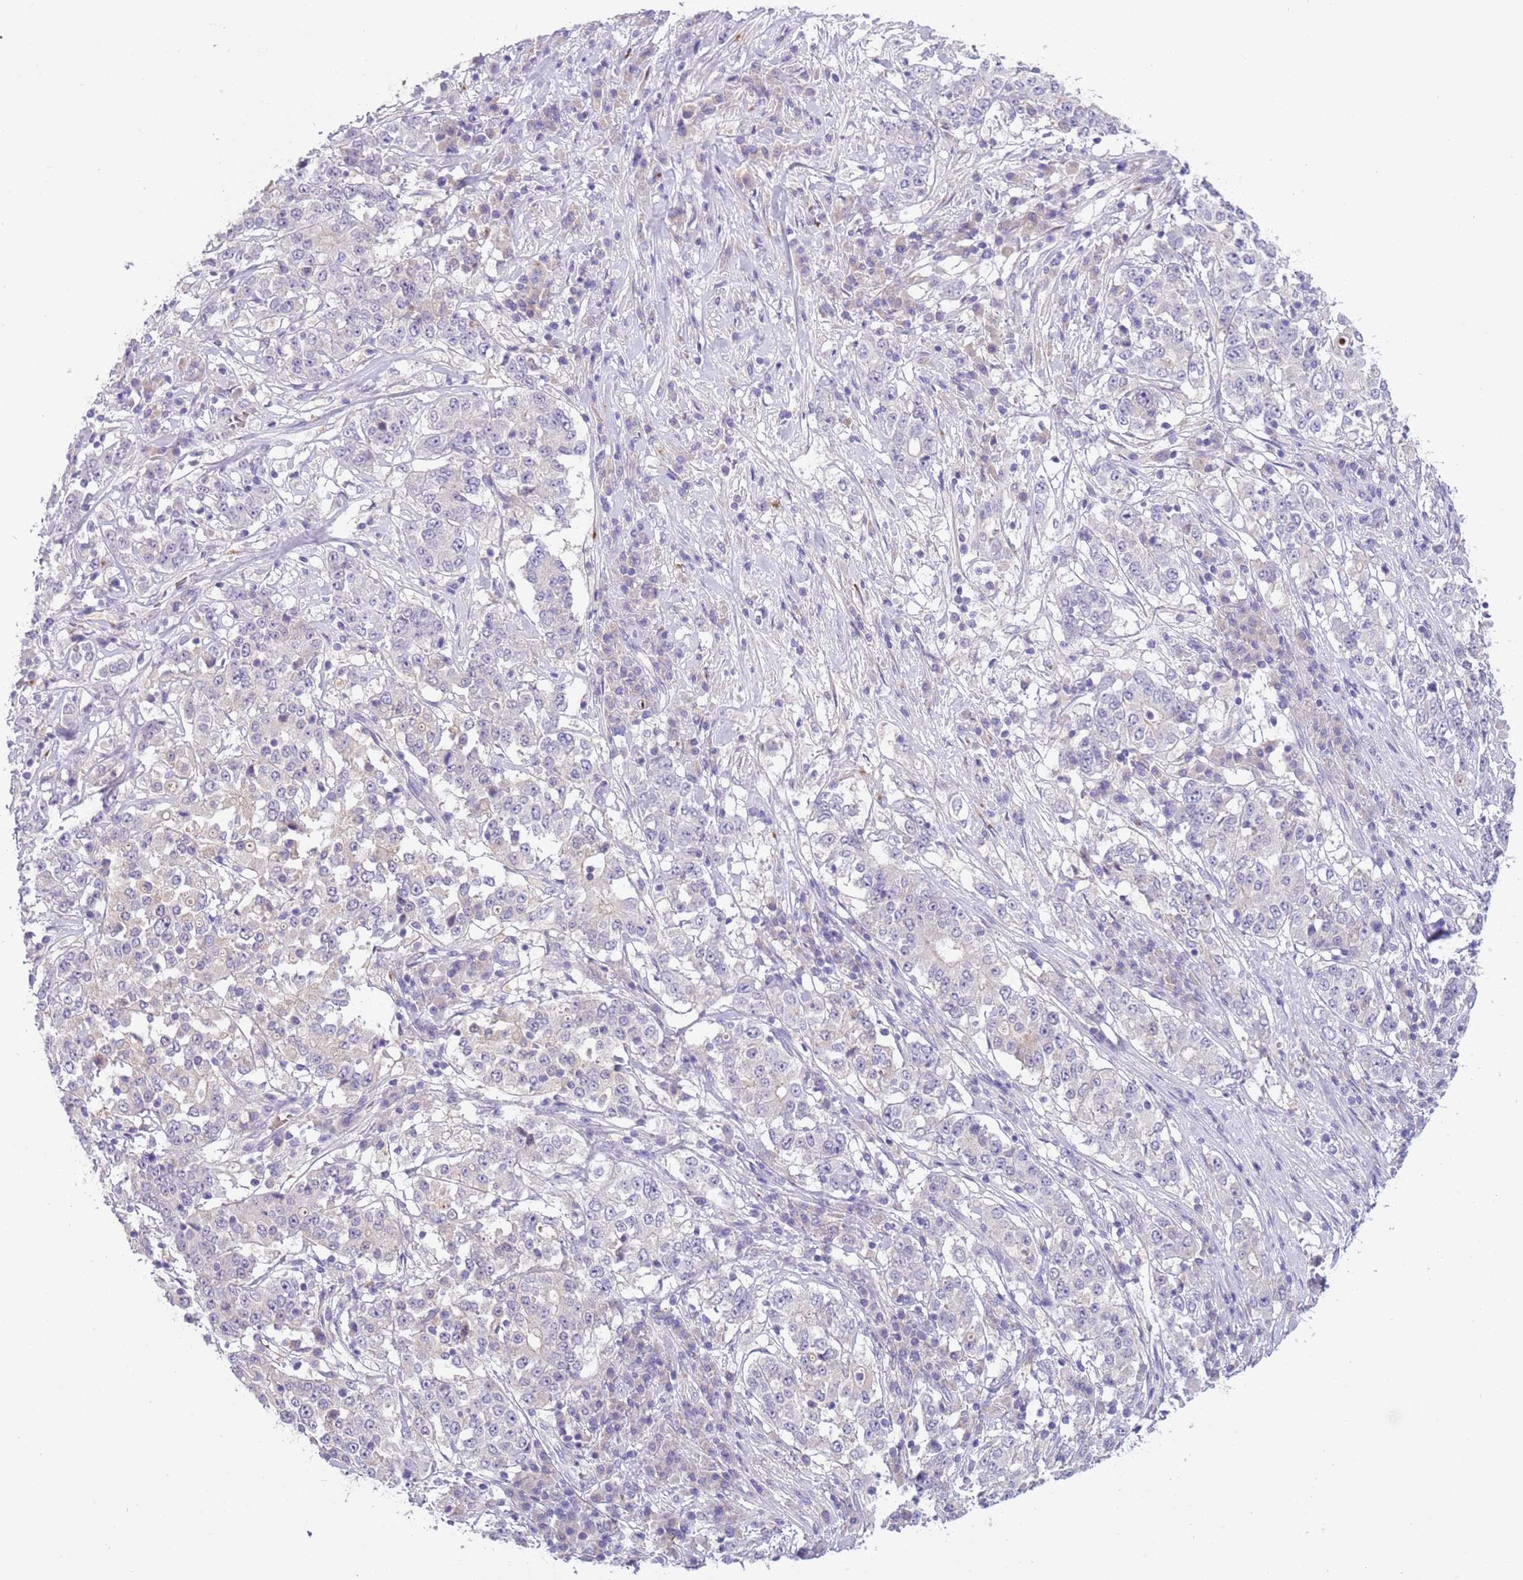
{"staining": {"intensity": "negative", "quantity": "none", "location": "none"}, "tissue": "stomach cancer", "cell_type": "Tumor cells", "image_type": "cancer", "snomed": [{"axis": "morphology", "description": "Adenocarcinoma, NOS"}, {"axis": "topography", "description": "Stomach"}], "caption": "Tumor cells are negative for brown protein staining in adenocarcinoma (stomach).", "gene": "CFAP73", "patient": {"sex": "male", "age": 59}}